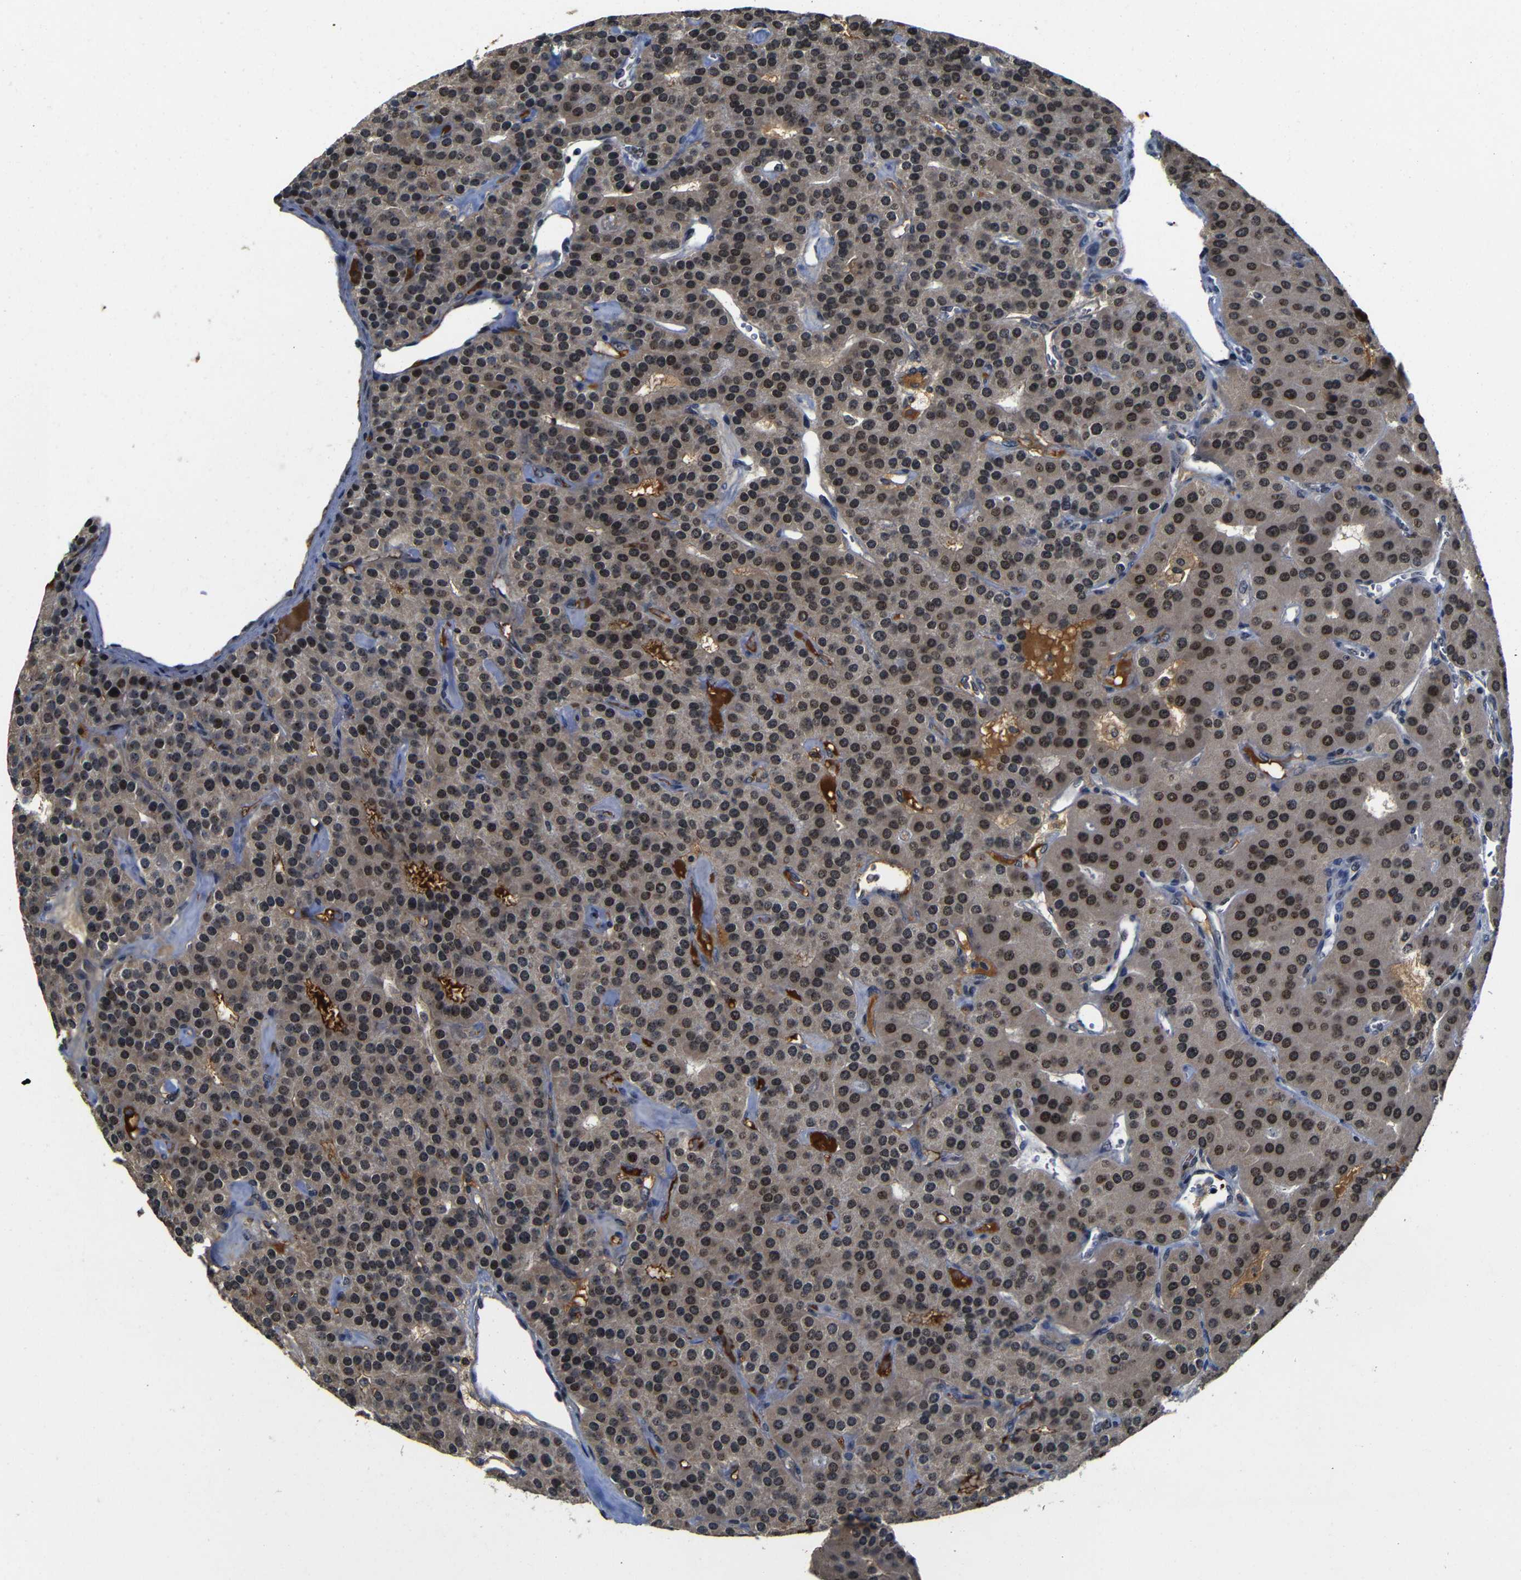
{"staining": {"intensity": "weak", "quantity": "25%-75%", "location": "cytoplasmic/membranous,nuclear"}, "tissue": "parathyroid gland", "cell_type": "Glandular cells", "image_type": "normal", "snomed": [{"axis": "morphology", "description": "Normal tissue, NOS"}, {"axis": "morphology", "description": "Adenoma, NOS"}, {"axis": "topography", "description": "Parathyroid gland"}], "caption": "Parathyroid gland stained with immunohistochemistry exhibits weak cytoplasmic/membranous,nuclear expression in approximately 25%-75% of glandular cells. The protein is stained brown, and the nuclei are stained in blue (DAB IHC with brightfield microscopy, high magnification).", "gene": "MYC", "patient": {"sex": "female", "age": 86}}